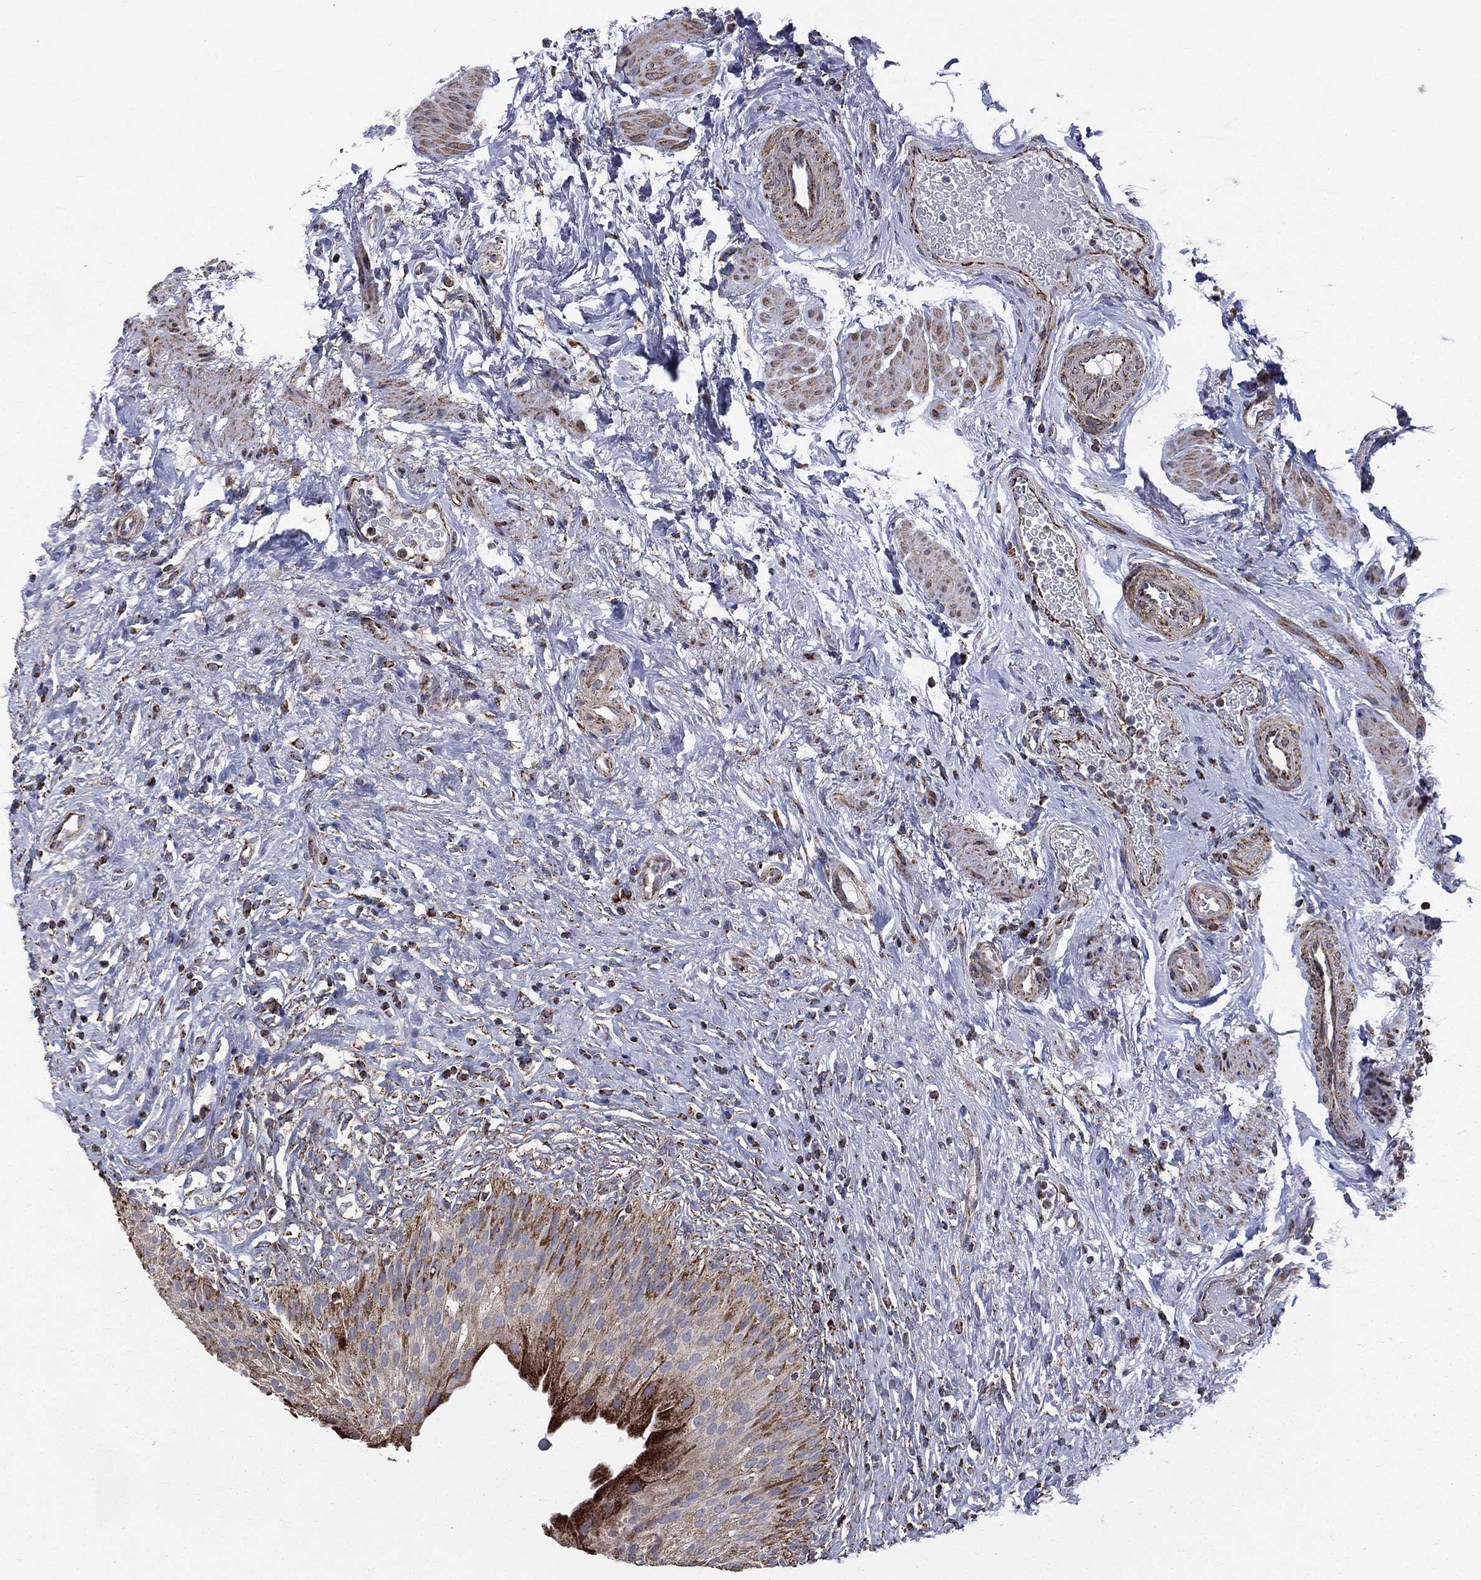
{"staining": {"intensity": "strong", "quantity": ">75%", "location": "cytoplasmic/membranous"}, "tissue": "urinary bladder", "cell_type": "Urothelial cells", "image_type": "normal", "snomed": [{"axis": "morphology", "description": "Normal tissue, NOS"}, {"axis": "topography", "description": "Urinary bladder"}], "caption": "Immunohistochemistry of normal human urinary bladder exhibits high levels of strong cytoplasmic/membranous positivity in approximately >75% of urothelial cells.", "gene": "GOT2", "patient": {"sex": "male", "age": 46}}